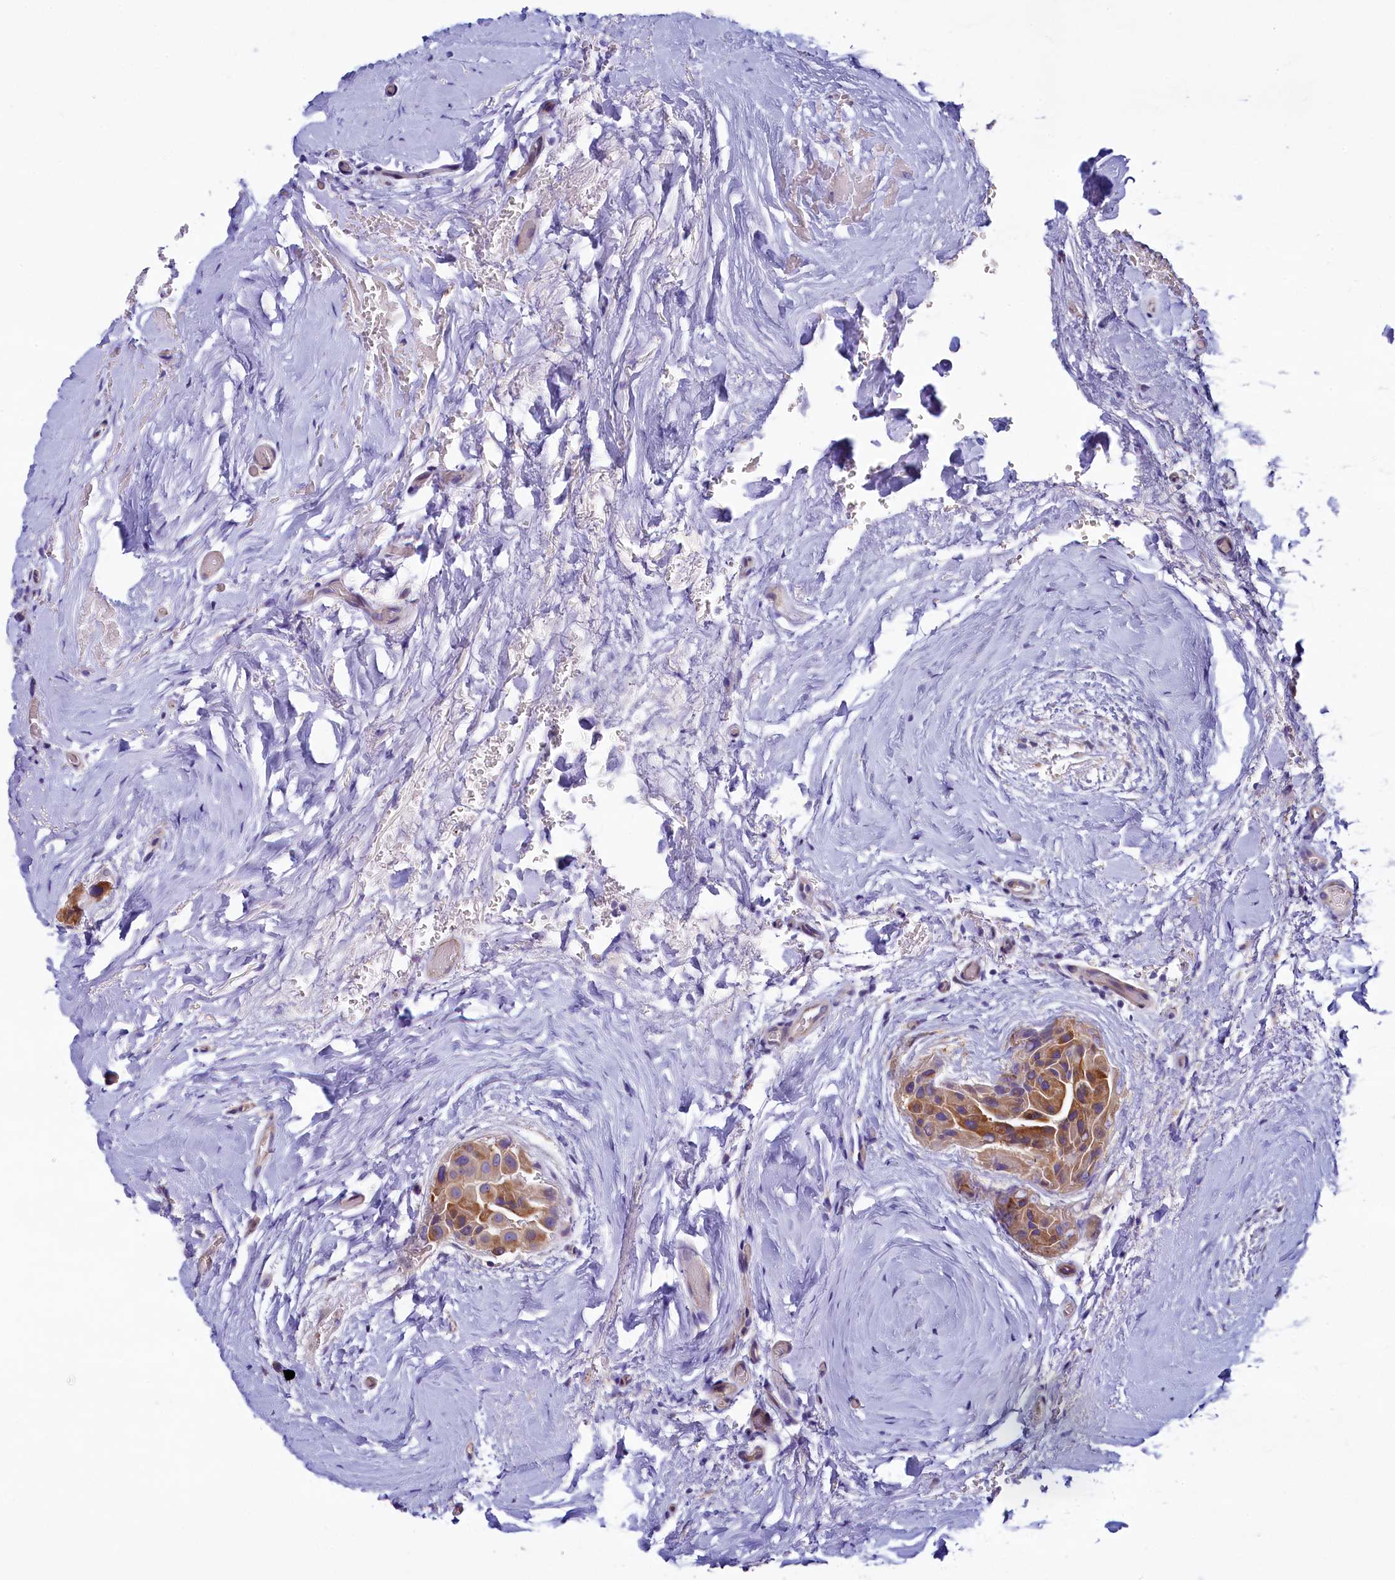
{"staining": {"intensity": "moderate", "quantity": "25%-75%", "location": "cytoplasmic/membranous"}, "tissue": "thyroid cancer", "cell_type": "Tumor cells", "image_type": "cancer", "snomed": [{"axis": "morphology", "description": "Papillary adenocarcinoma, NOS"}, {"axis": "topography", "description": "Thyroid gland"}], "caption": "The photomicrograph shows a brown stain indicating the presence of a protein in the cytoplasmic/membranous of tumor cells in papillary adenocarcinoma (thyroid).", "gene": "KRBOX5", "patient": {"sex": "male", "age": 33}}